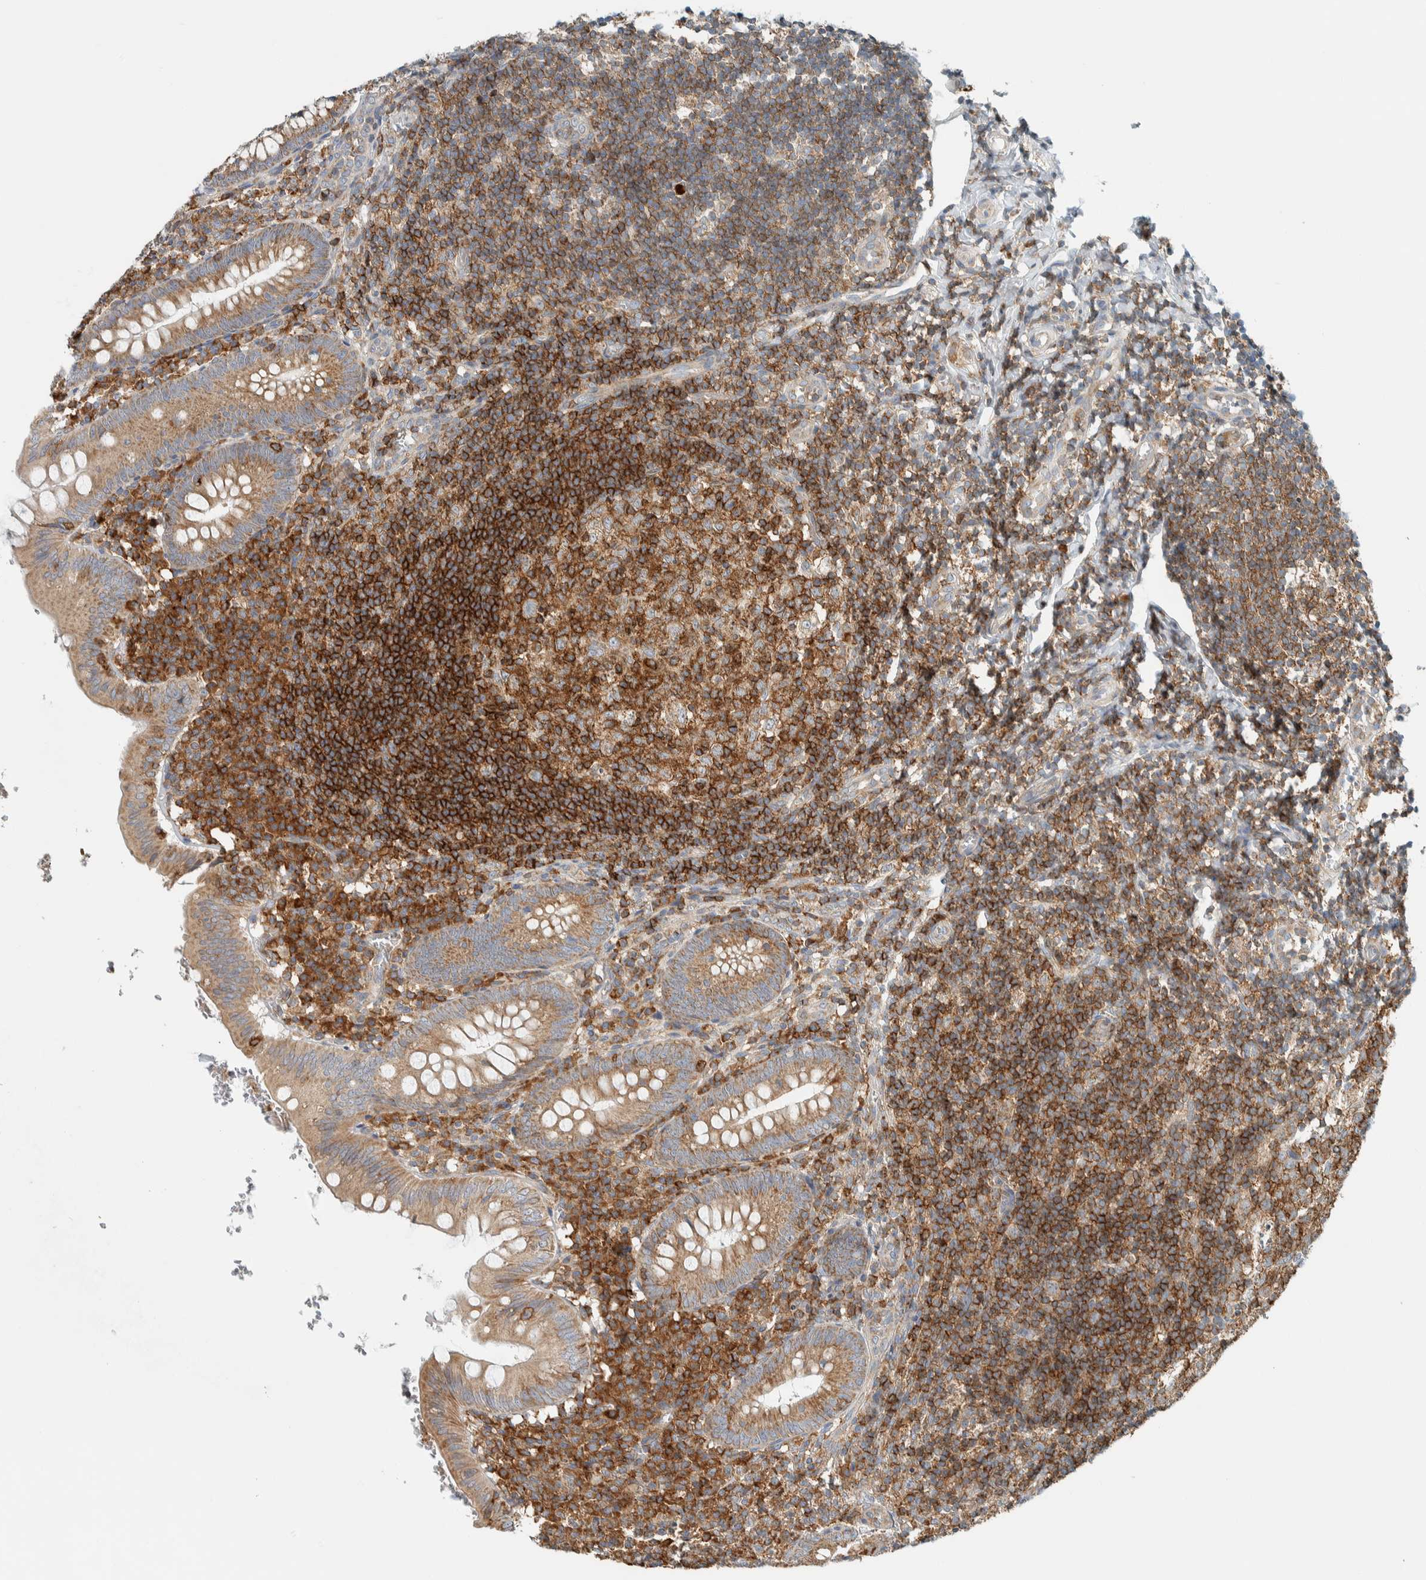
{"staining": {"intensity": "moderate", "quantity": ">75%", "location": "cytoplasmic/membranous"}, "tissue": "appendix", "cell_type": "Glandular cells", "image_type": "normal", "snomed": [{"axis": "morphology", "description": "Normal tissue, NOS"}, {"axis": "topography", "description": "Appendix"}], "caption": "Immunohistochemistry of normal appendix reveals medium levels of moderate cytoplasmic/membranous positivity in approximately >75% of glandular cells.", "gene": "CCDC57", "patient": {"sex": "male", "age": 8}}